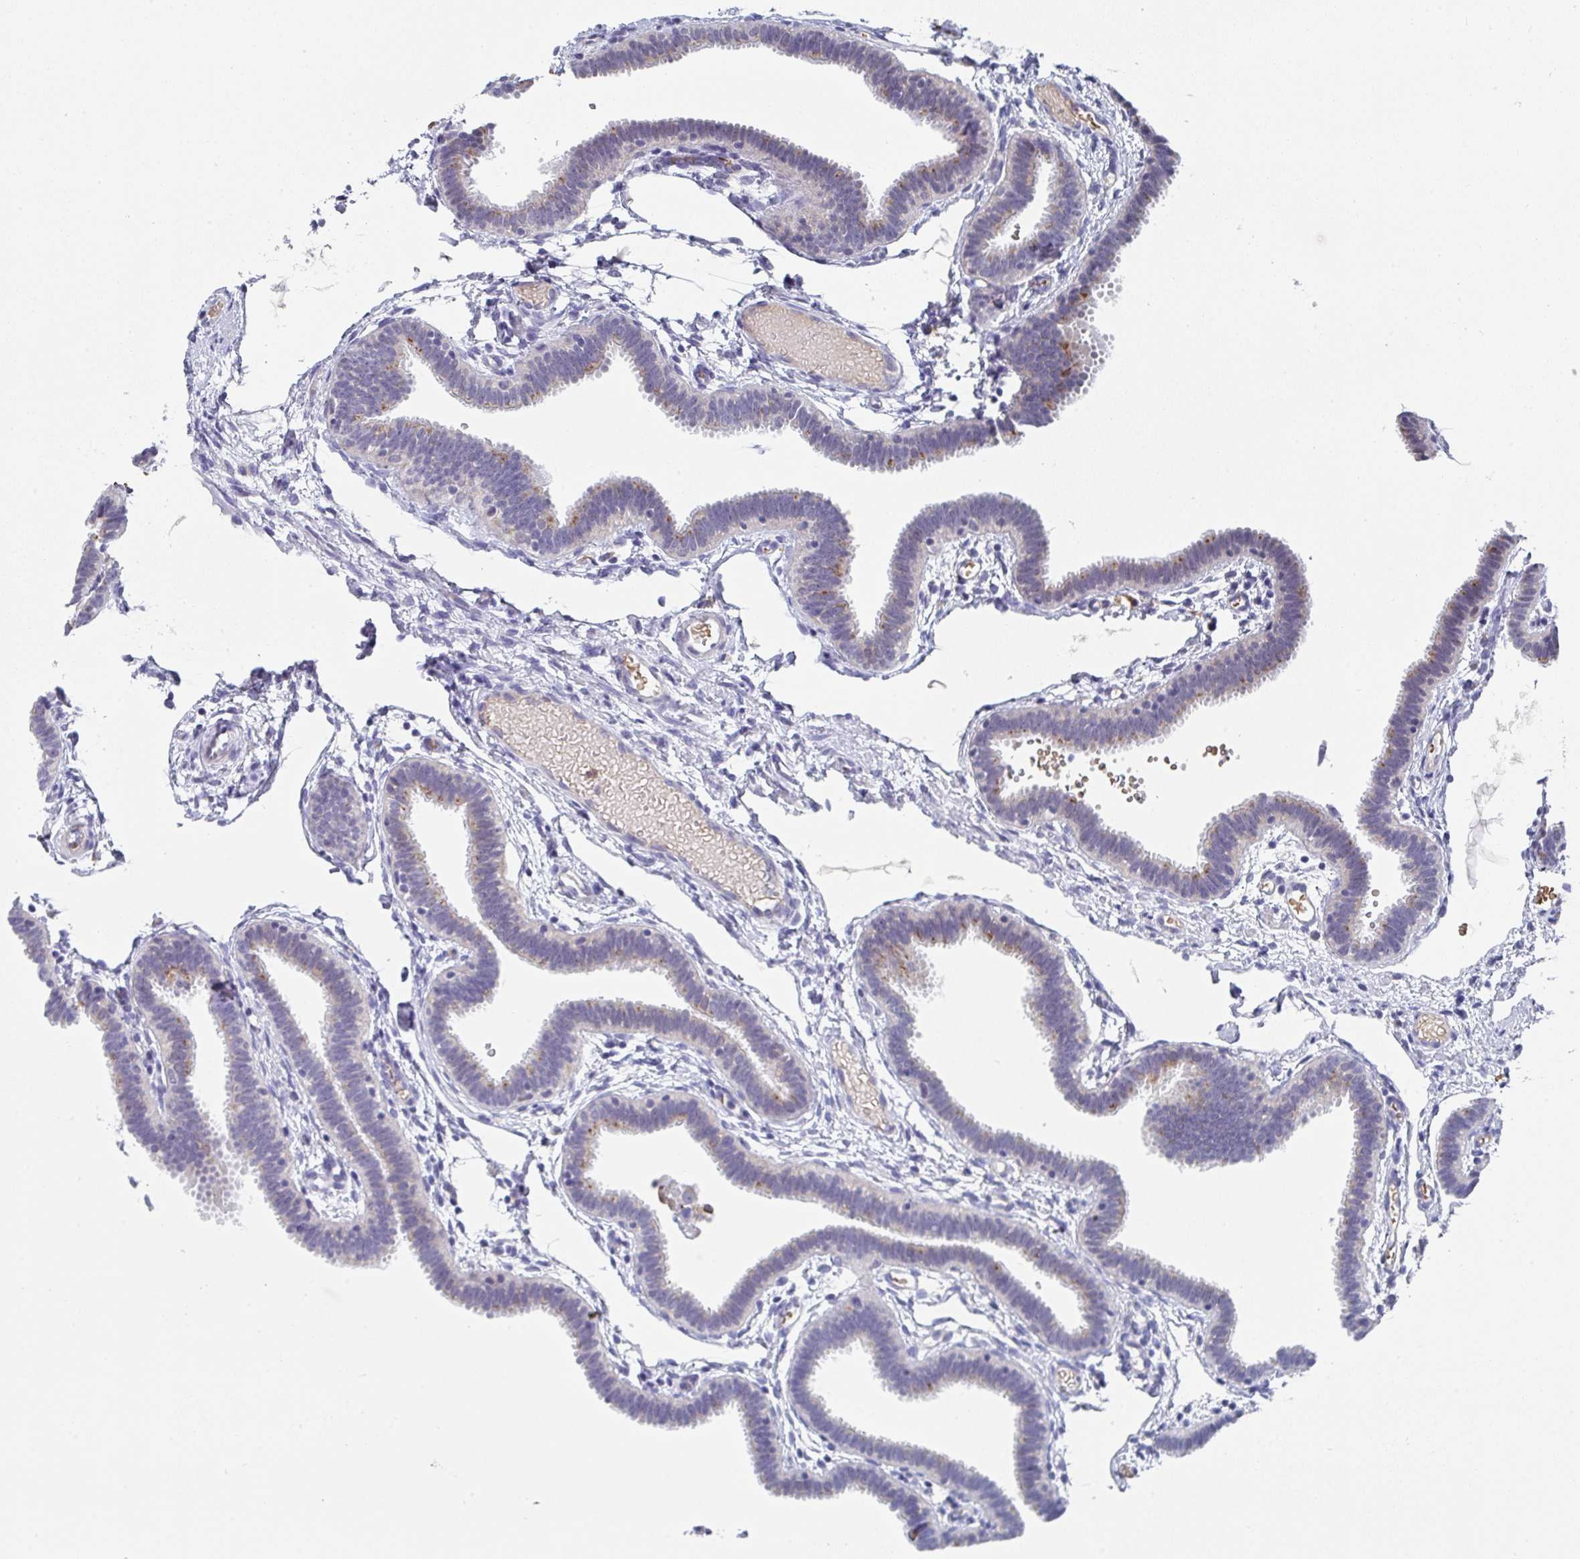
{"staining": {"intensity": "moderate", "quantity": "<25%", "location": "cytoplasmic/membranous"}, "tissue": "fallopian tube", "cell_type": "Glandular cells", "image_type": "normal", "snomed": [{"axis": "morphology", "description": "Normal tissue, NOS"}, {"axis": "topography", "description": "Fallopian tube"}], "caption": "Immunohistochemical staining of unremarkable fallopian tube reveals low levels of moderate cytoplasmic/membranous staining in approximately <25% of glandular cells.", "gene": "NCF1", "patient": {"sex": "female", "age": 37}}